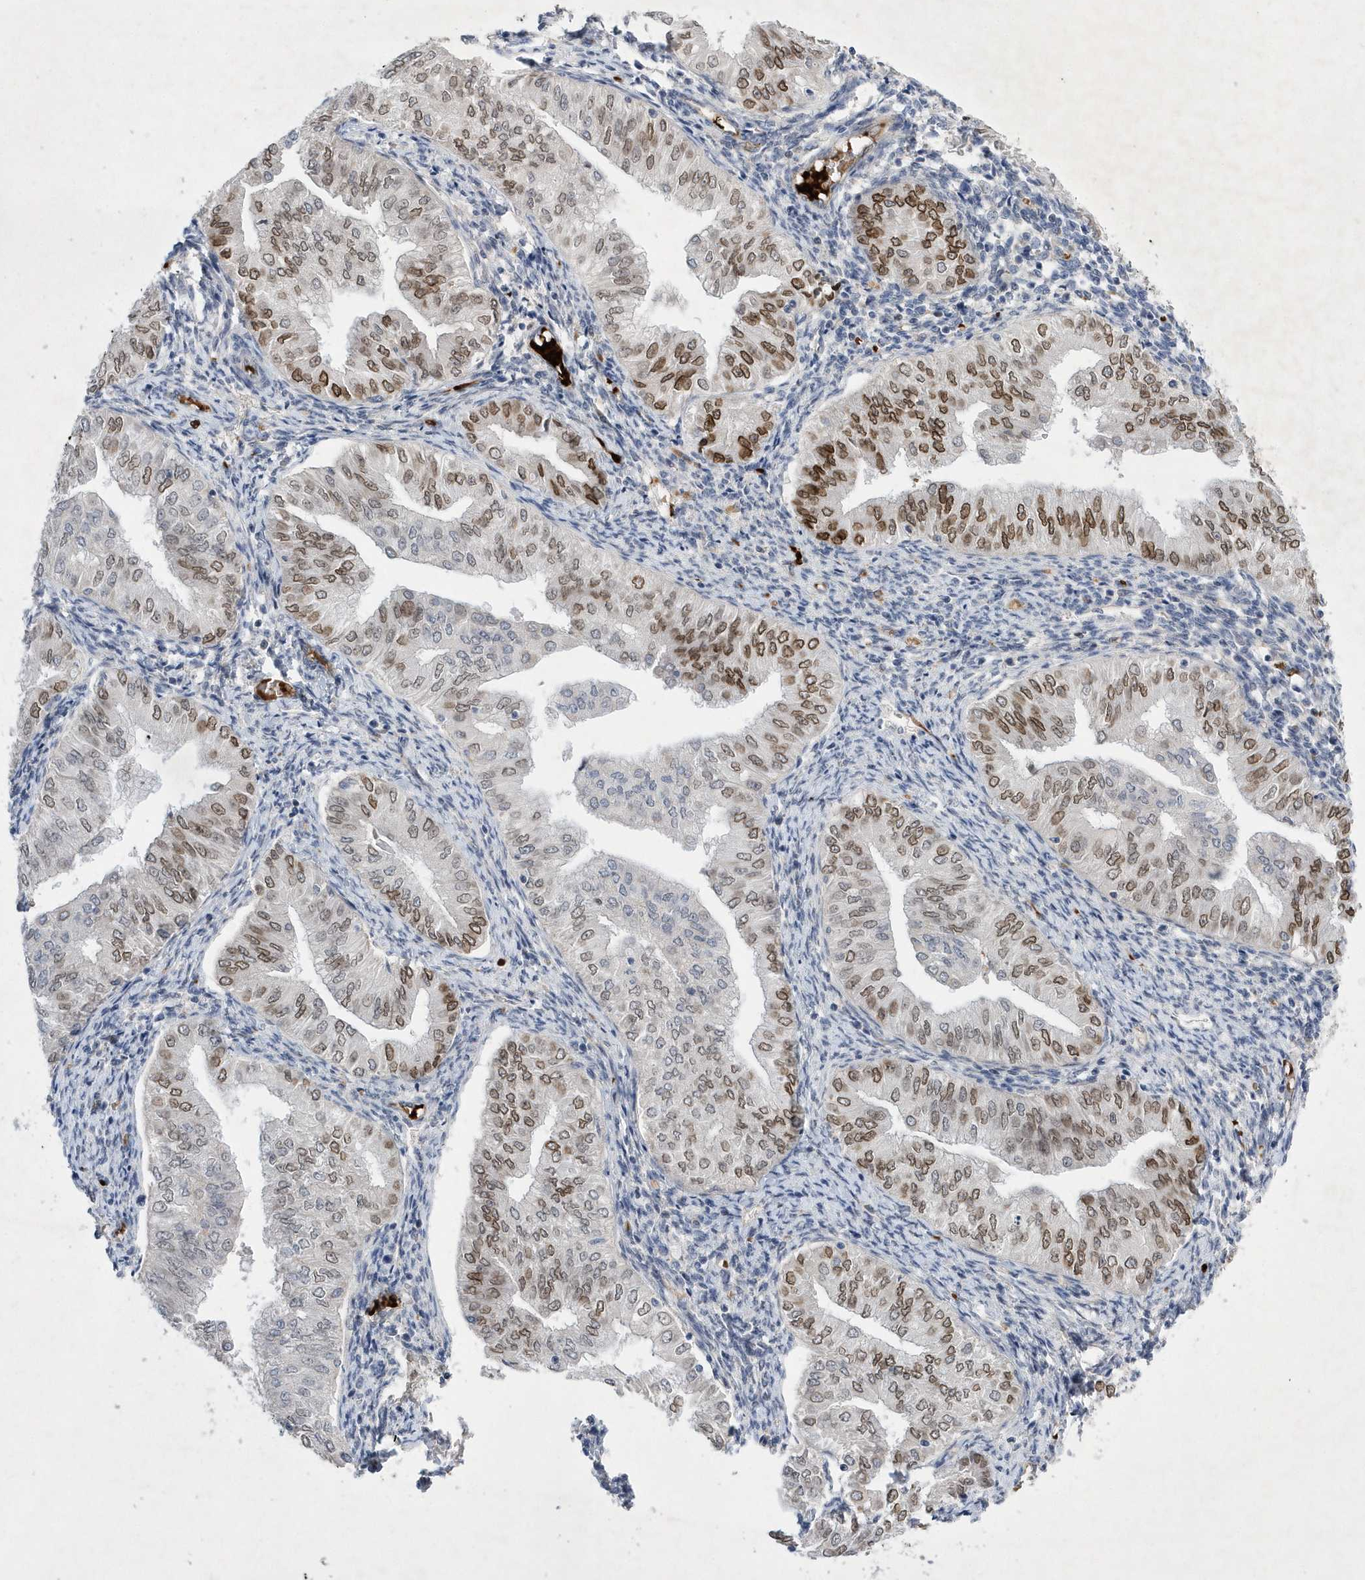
{"staining": {"intensity": "moderate", "quantity": "25%-75%", "location": "cytoplasmic/membranous,nuclear"}, "tissue": "endometrial cancer", "cell_type": "Tumor cells", "image_type": "cancer", "snomed": [{"axis": "morphology", "description": "Normal tissue, NOS"}, {"axis": "morphology", "description": "Adenocarcinoma, NOS"}, {"axis": "topography", "description": "Endometrium"}], "caption": "A medium amount of moderate cytoplasmic/membranous and nuclear staining is seen in about 25%-75% of tumor cells in endometrial cancer tissue.", "gene": "ZNF875", "patient": {"sex": "female", "age": 53}}